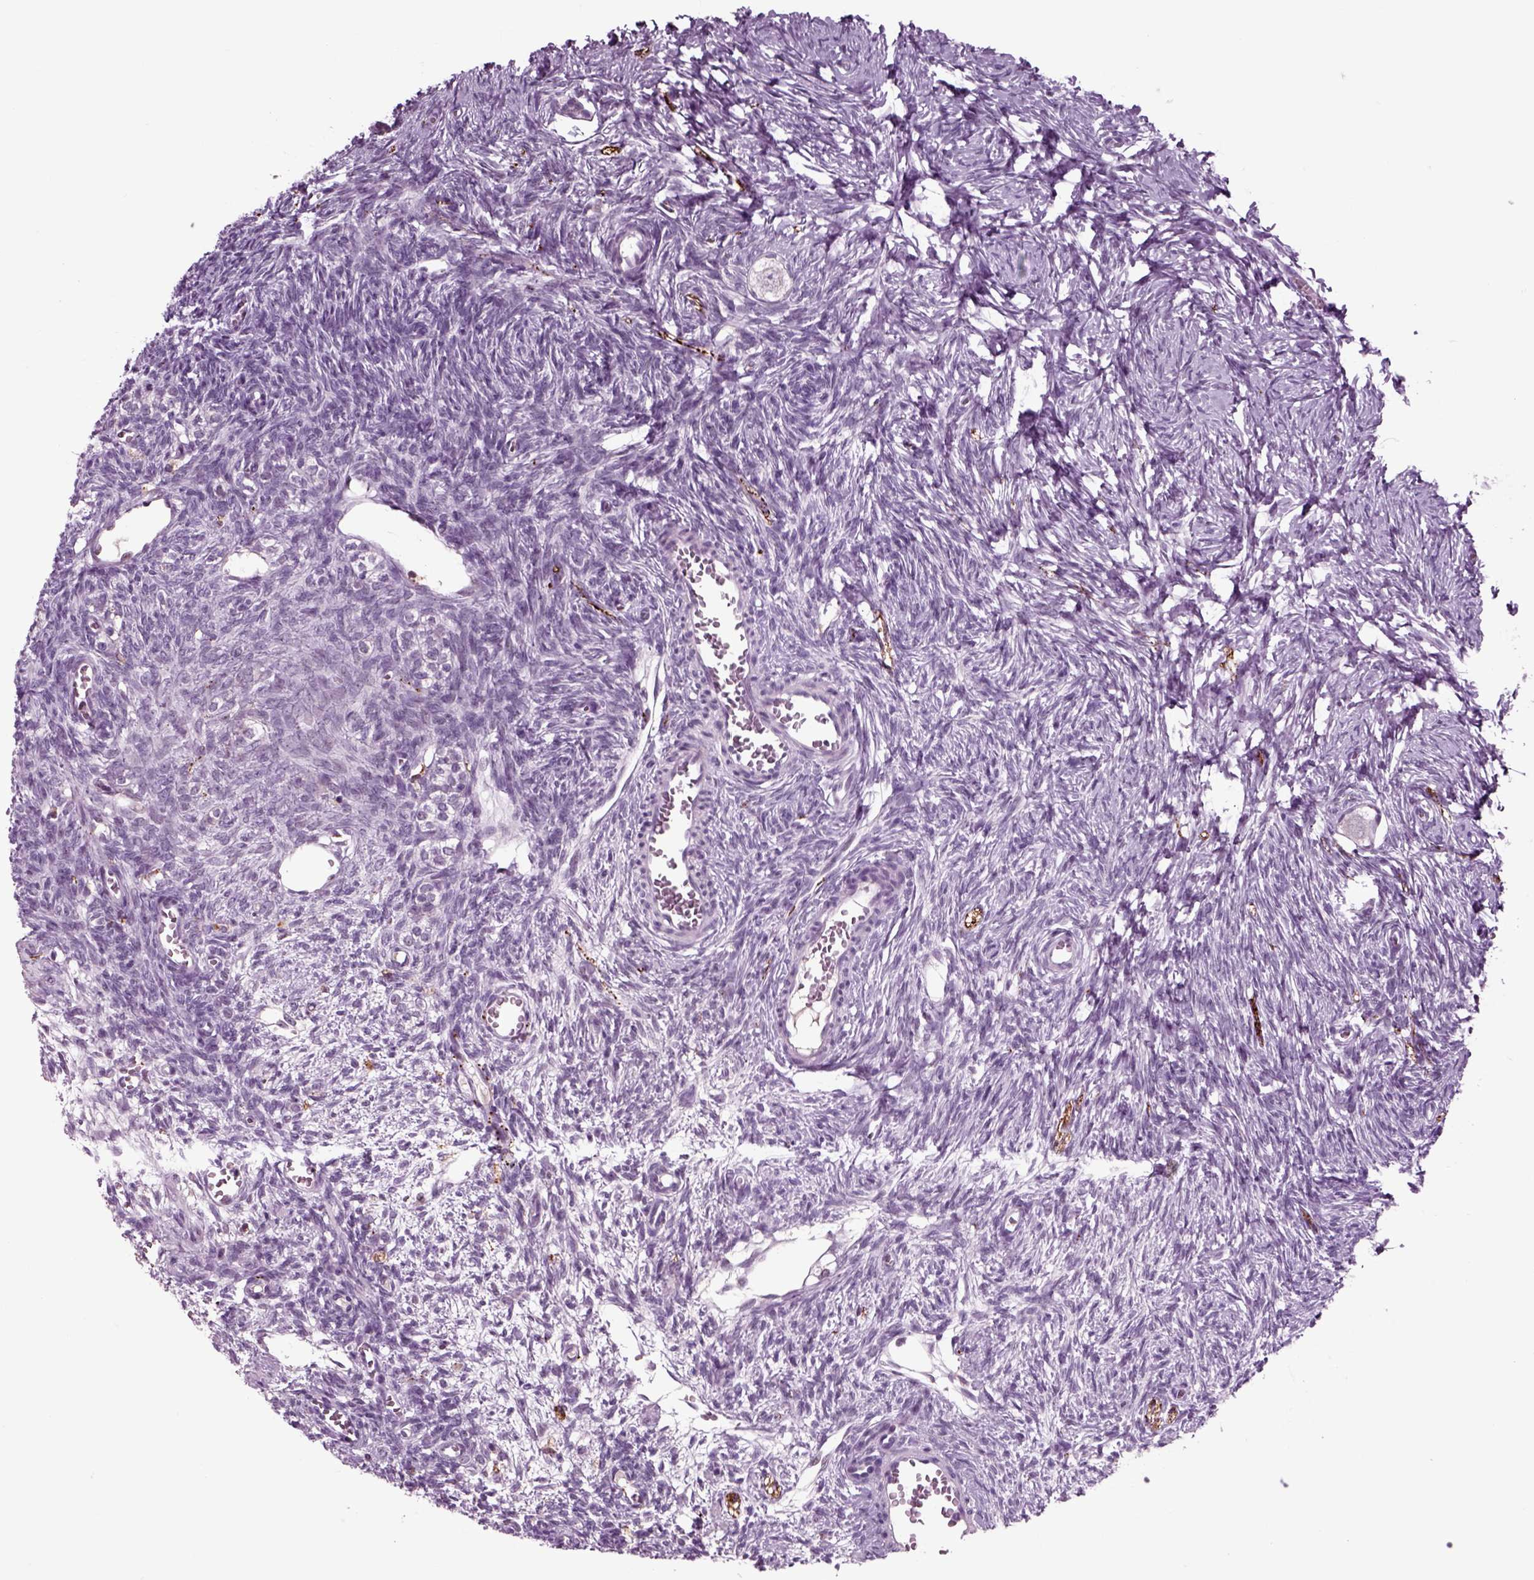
{"staining": {"intensity": "negative", "quantity": "none", "location": "none"}, "tissue": "ovary", "cell_type": "Follicle cells", "image_type": "normal", "snomed": [{"axis": "morphology", "description": "Normal tissue, NOS"}, {"axis": "topography", "description": "Ovary"}], "caption": "IHC of normal human ovary demonstrates no expression in follicle cells.", "gene": "CHGB", "patient": {"sex": "female", "age": 27}}